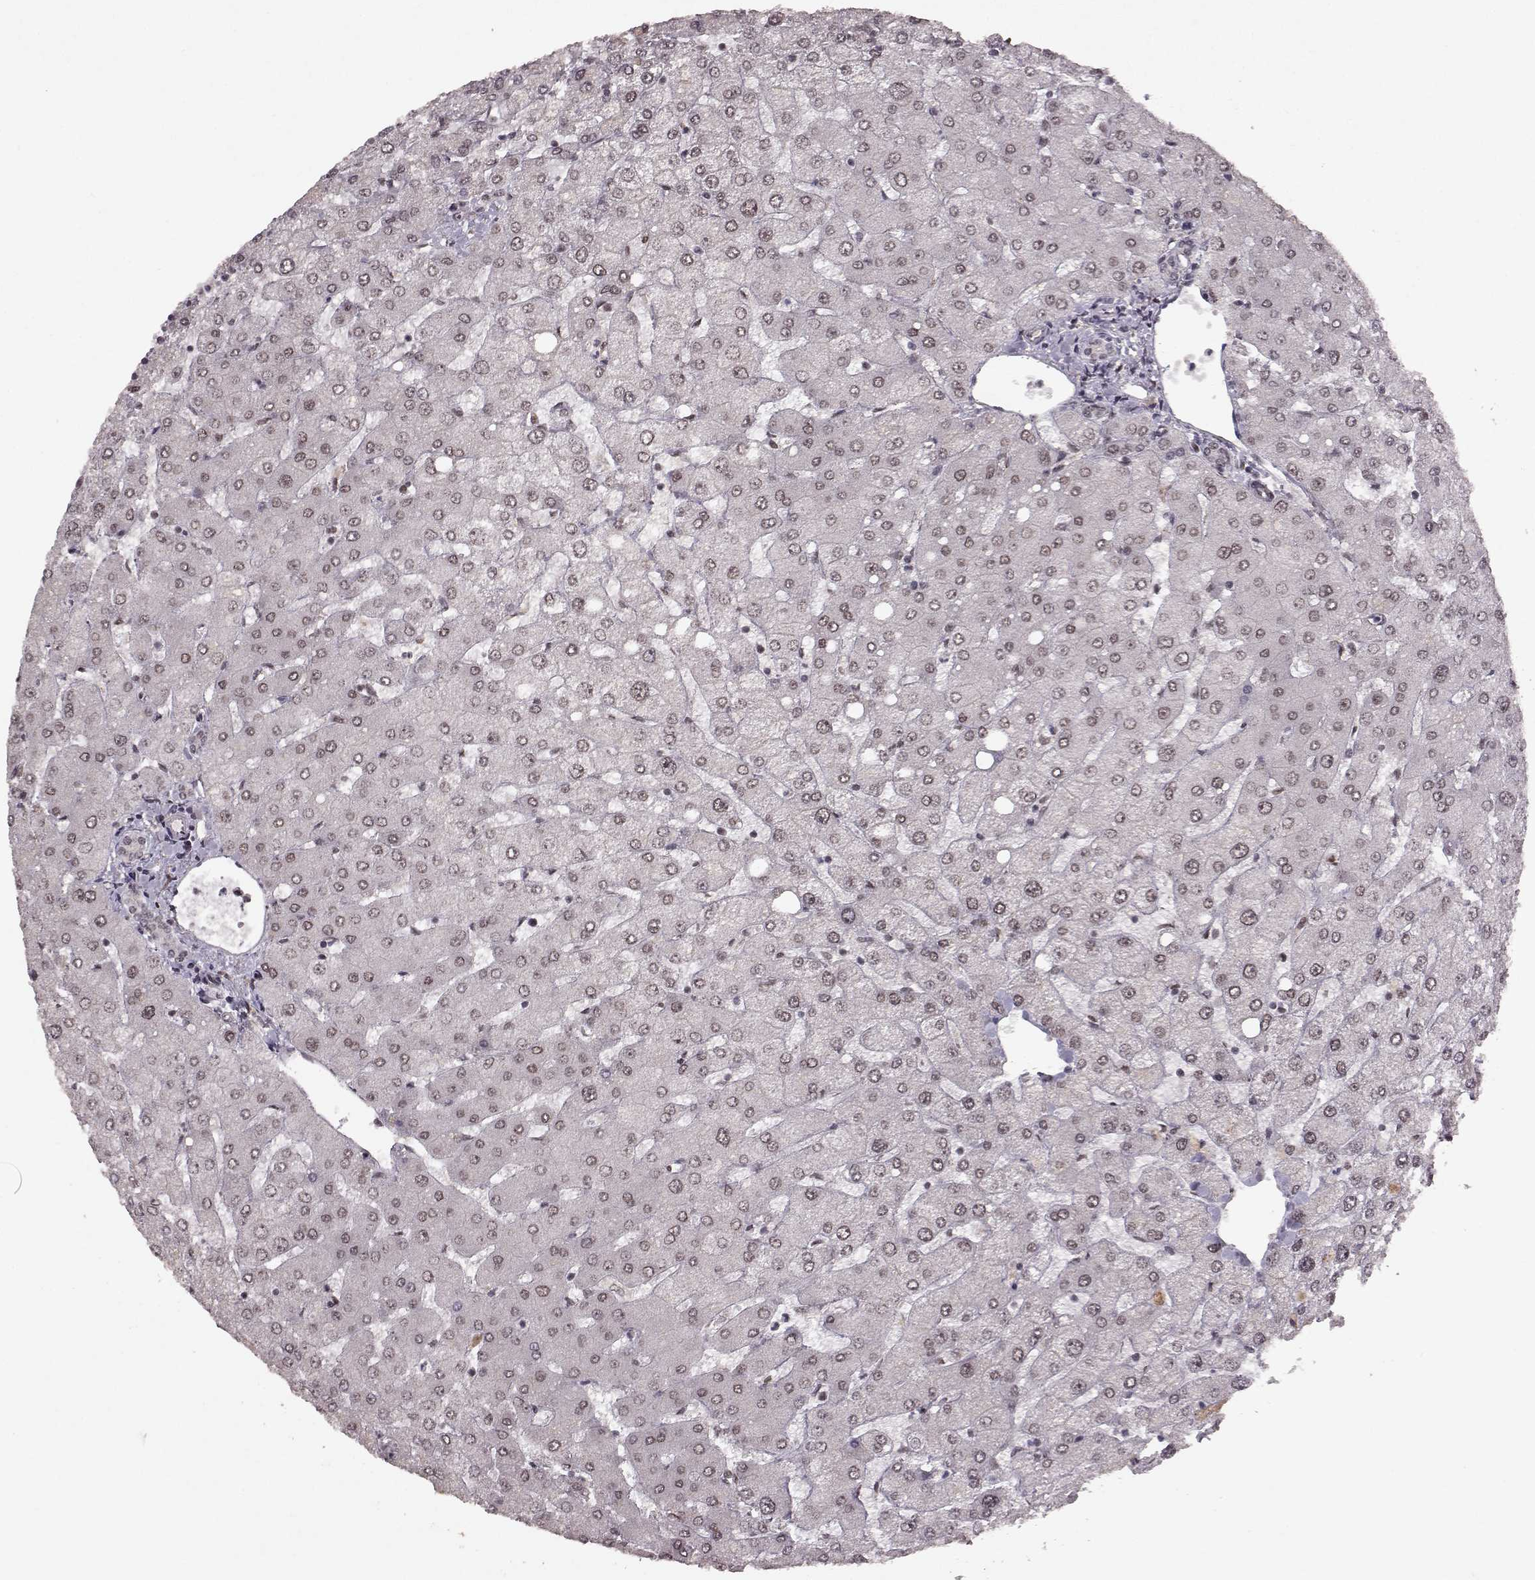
{"staining": {"intensity": "negative", "quantity": "none", "location": "none"}, "tissue": "liver", "cell_type": "Cholangiocytes", "image_type": "normal", "snomed": [{"axis": "morphology", "description": "Normal tissue, NOS"}, {"axis": "topography", "description": "Liver"}], "caption": "Liver stained for a protein using immunohistochemistry (IHC) demonstrates no positivity cholangiocytes.", "gene": "RRAGD", "patient": {"sex": "female", "age": 54}}